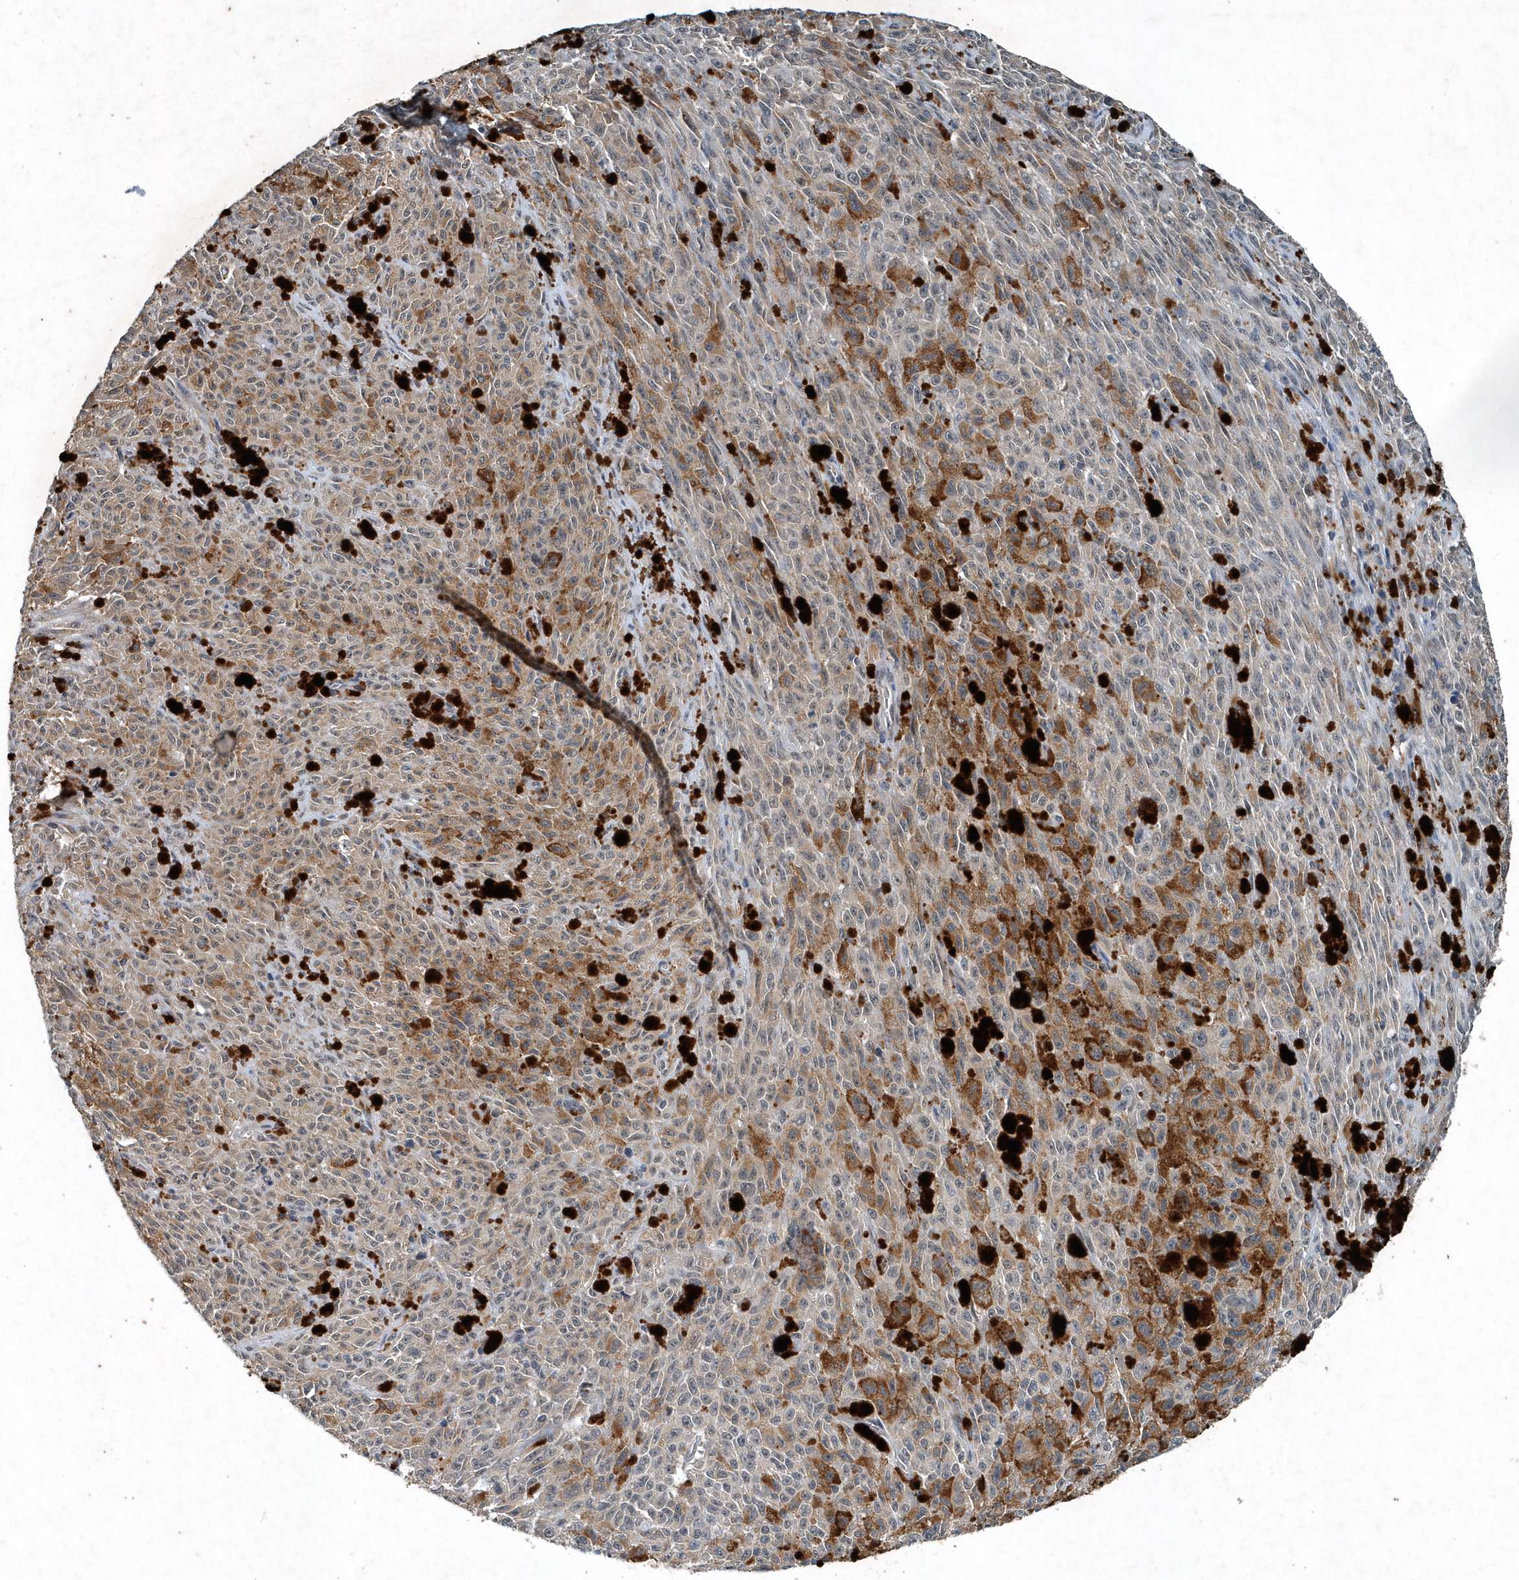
{"staining": {"intensity": "moderate", "quantity": "25%-75%", "location": "cytoplasmic/membranous"}, "tissue": "melanoma", "cell_type": "Tumor cells", "image_type": "cancer", "snomed": [{"axis": "morphology", "description": "Malignant melanoma, NOS"}, {"axis": "topography", "description": "Skin"}], "caption": "Melanoma stained with immunohistochemistry (IHC) exhibits moderate cytoplasmic/membranous positivity in approximately 25%-75% of tumor cells.", "gene": "SCFD2", "patient": {"sex": "female", "age": 82}}